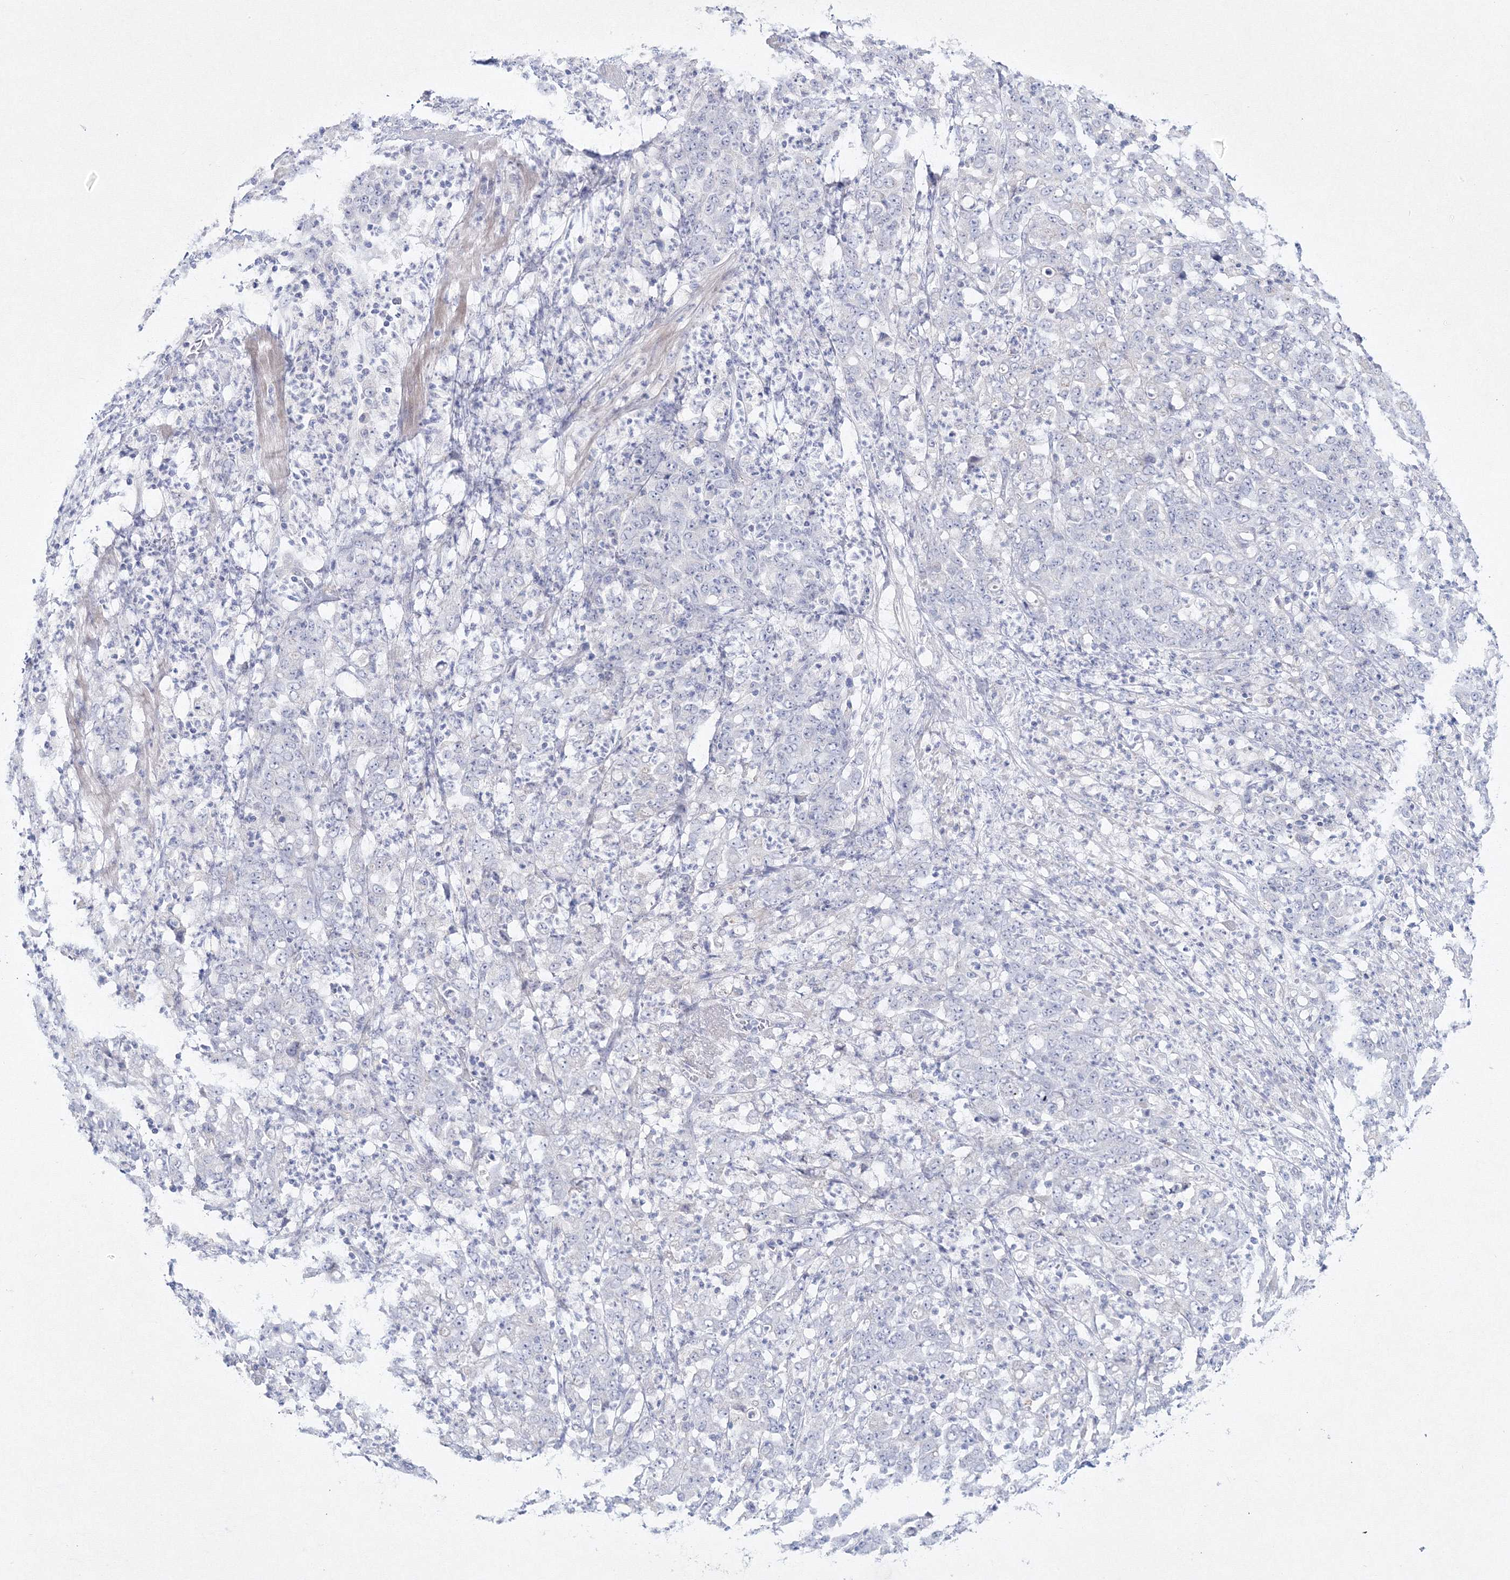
{"staining": {"intensity": "negative", "quantity": "none", "location": "none"}, "tissue": "stomach cancer", "cell_type": "Tumor cells", "image_type": "cancer", "snomed": [{"axis": "morphology", "description": "Adenocarcinoma, NOS"}, {"axis": "topography", "description": "Stomach, lower"}], "caption": "This photomicrograph is of stomach cancer stained with immunohistochemistry to label a protein in brown with the nuclei are counter-stained blue. There is no expression in tumor cells.", "gene": "NEU4", "patient": {"sex": "female", "age": 71}}